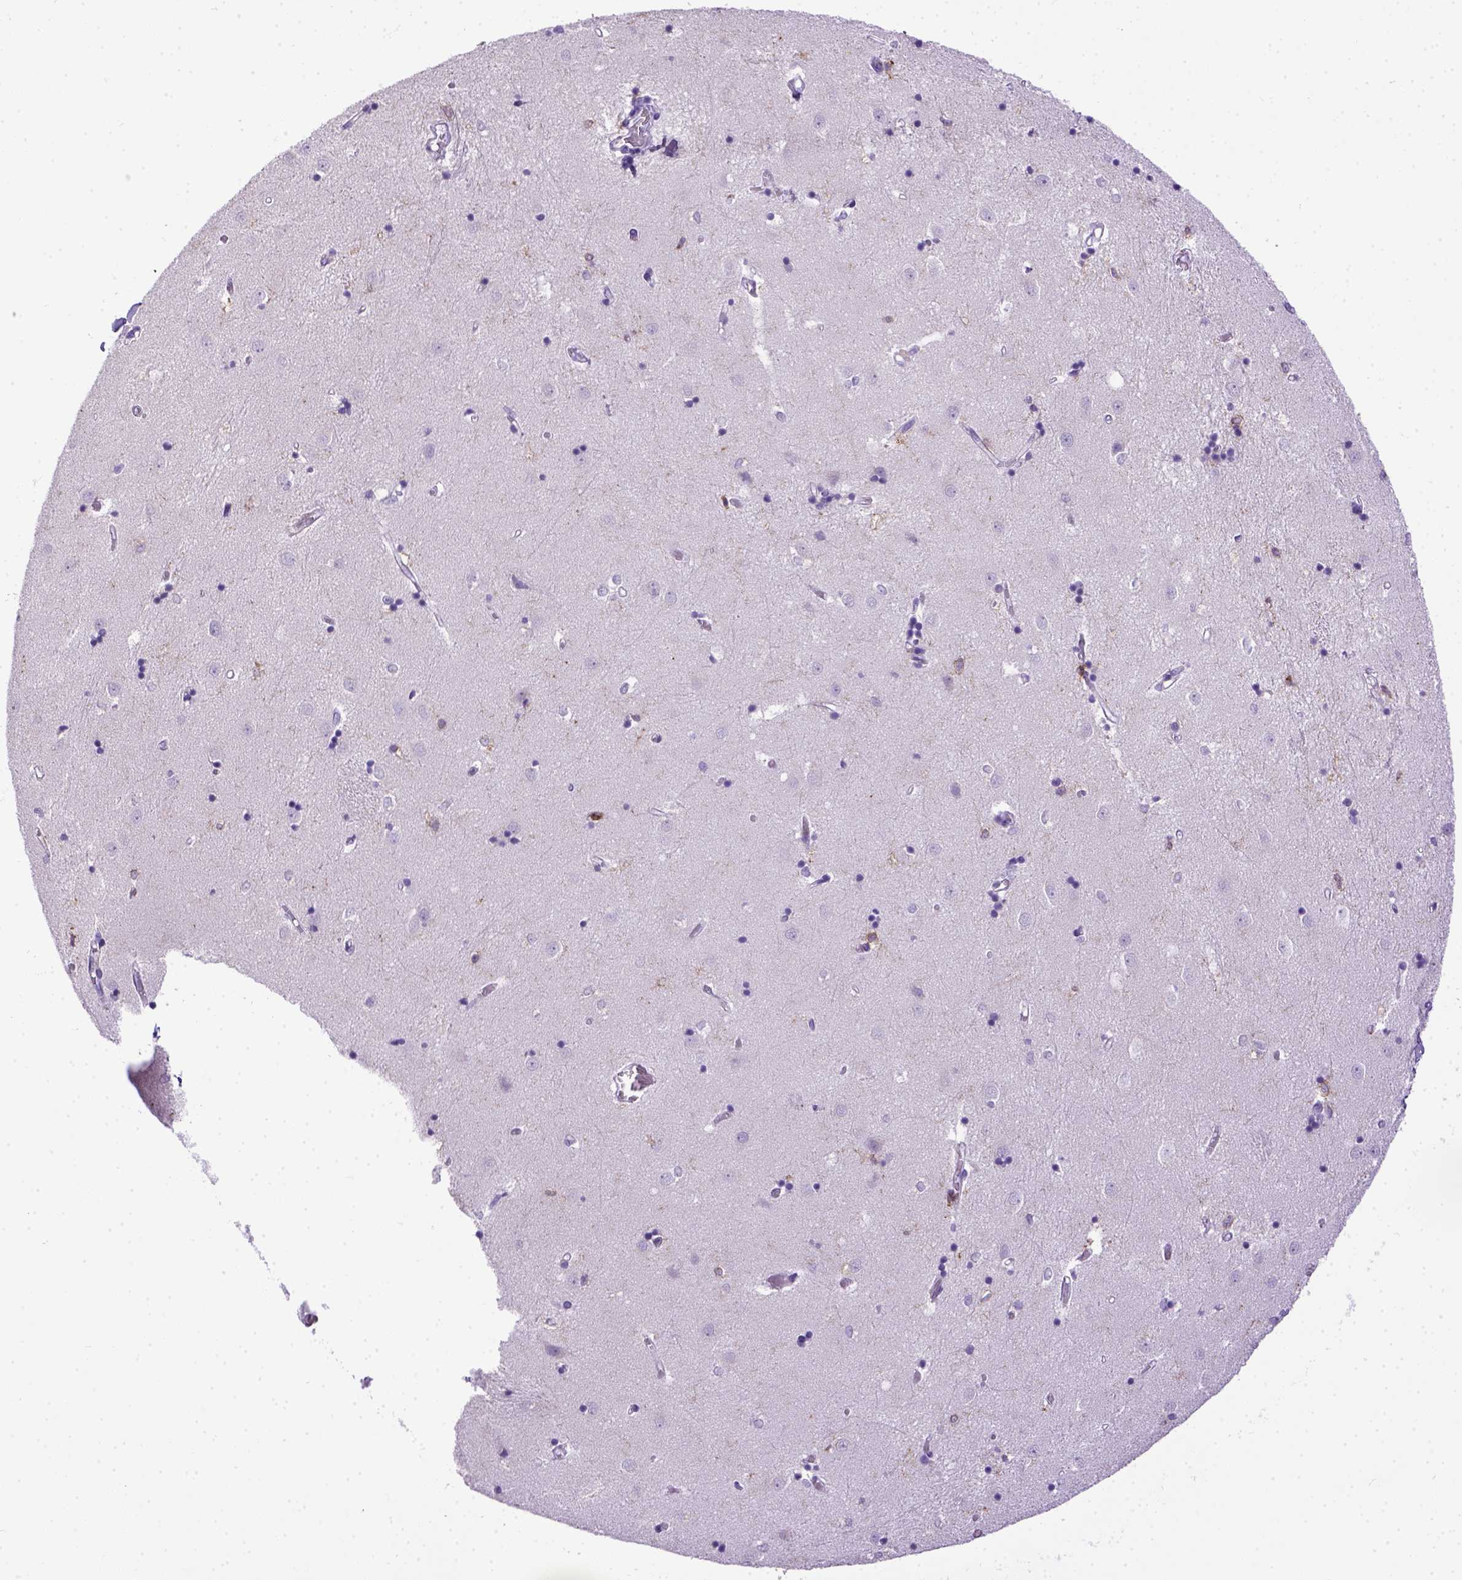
{"staining": {"intensity": "moderate", "quantity": "<25%", "location": "cytoplasmic/membranous"}, "tissue": "caudate", "cell_type": "Glial cells", "image_type": "normal", "snomed": [{"axis": "morphology", "description": "Normal tissue, NOS"}, {"axis": "topography", "description": "Lateral ventricle wall"}], "caption": "Glial cells reveal low levels of moderate cytoplasmic/membranous positivity in approximately <25% of cells in unremarkable caudate.", "gene": "ITGAX", "patient": {"sex": "male", "age": 54}}